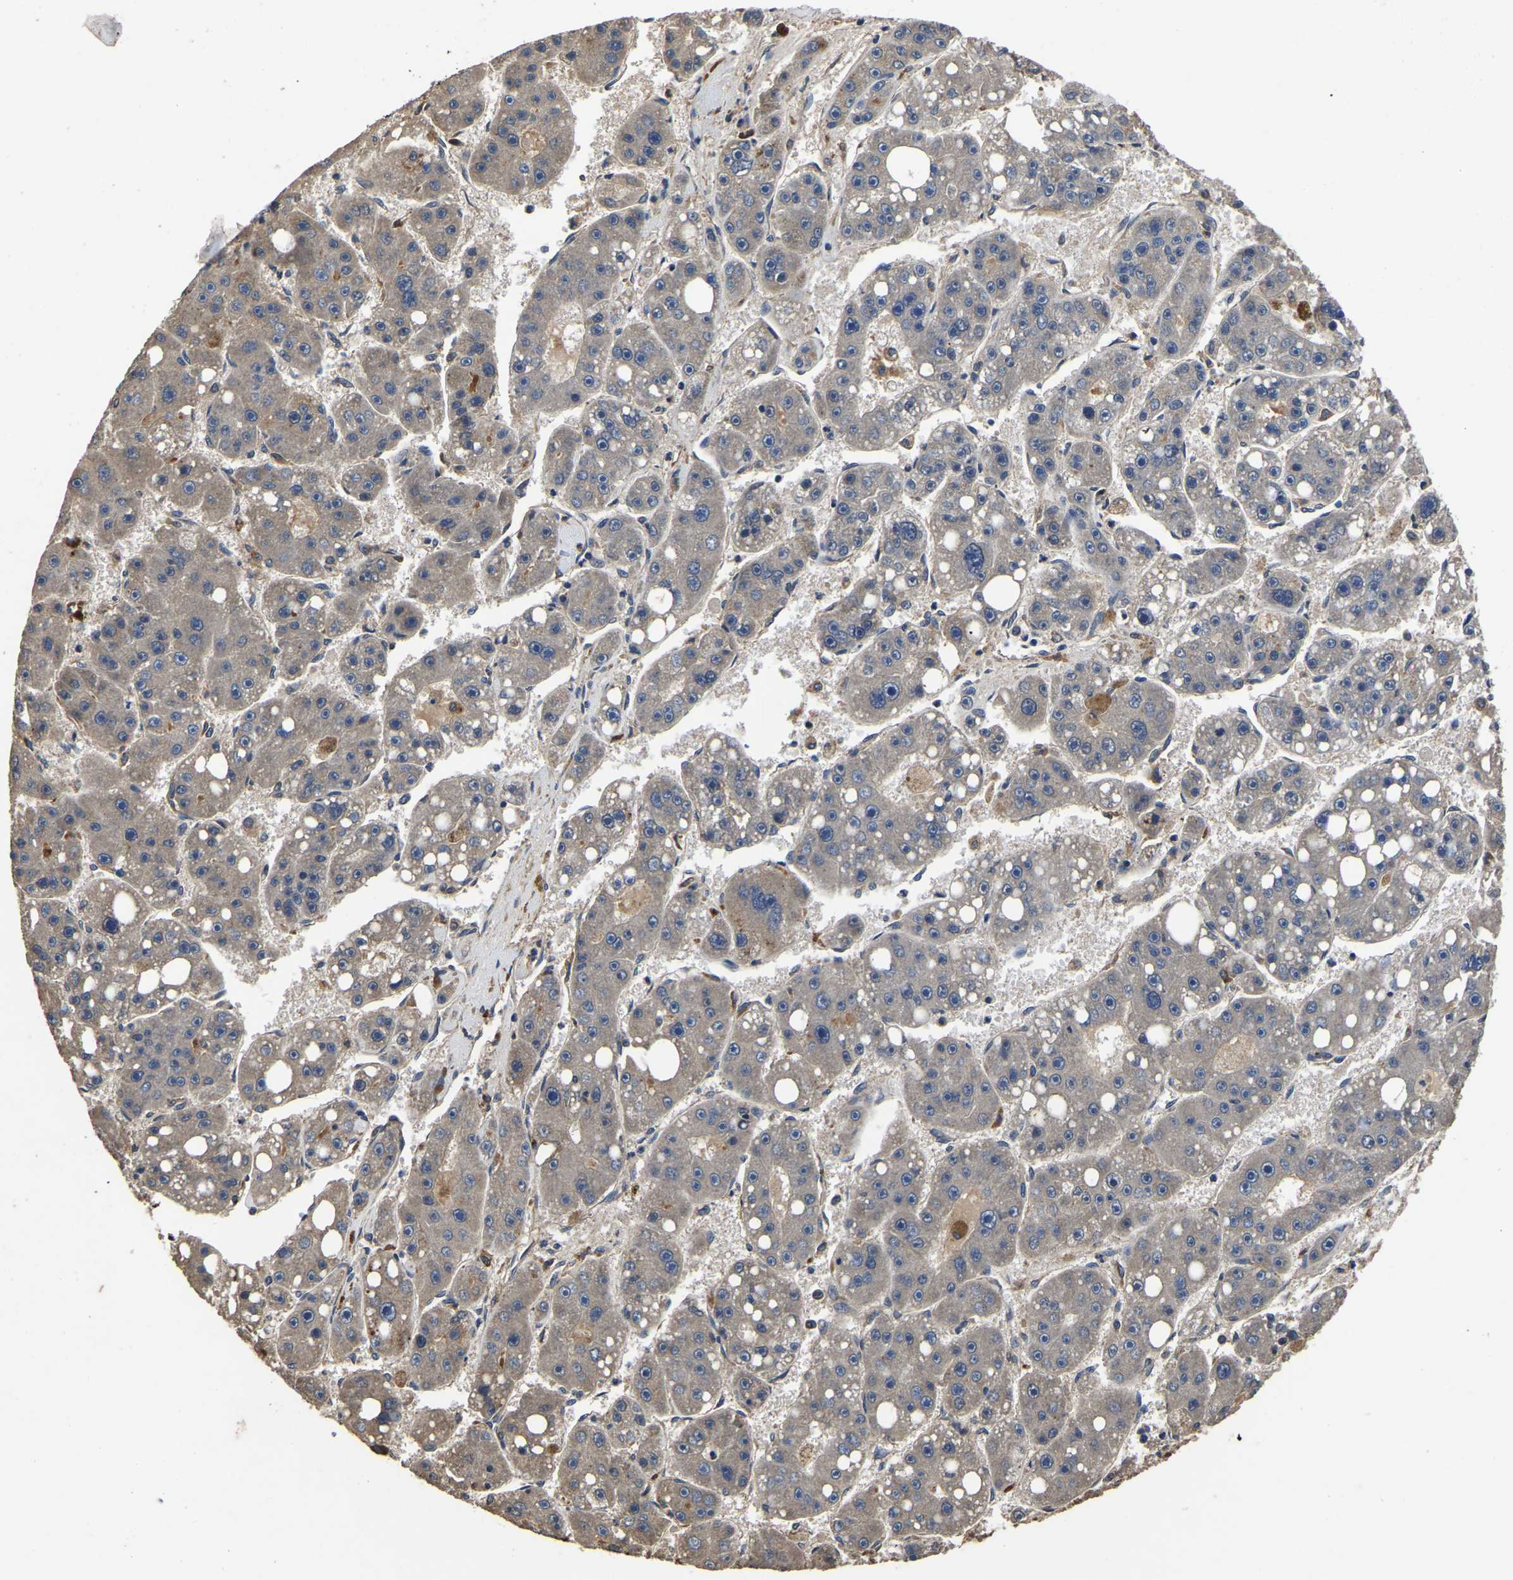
{"staining": {"intensity": "weak", "quantity": "<25%", "location": "cytoplasmic/membranous"}, "tissue": "liver cancer", "cell_type": "Tumor cells", "image_type": "cancer", "snomed": [{"axis": "morphology", "description": "Carcinoma, Hepatocellular, NOS"}, {"axis": "topography", "description": "Liver"}], "caption": "Micrograph shows no protein positivity in tumor cells of liver cancer (hepatocellular carcinoma) tissue.", "gene": "CRYZL1", "patient": {"sex": "female", "age": 61}}